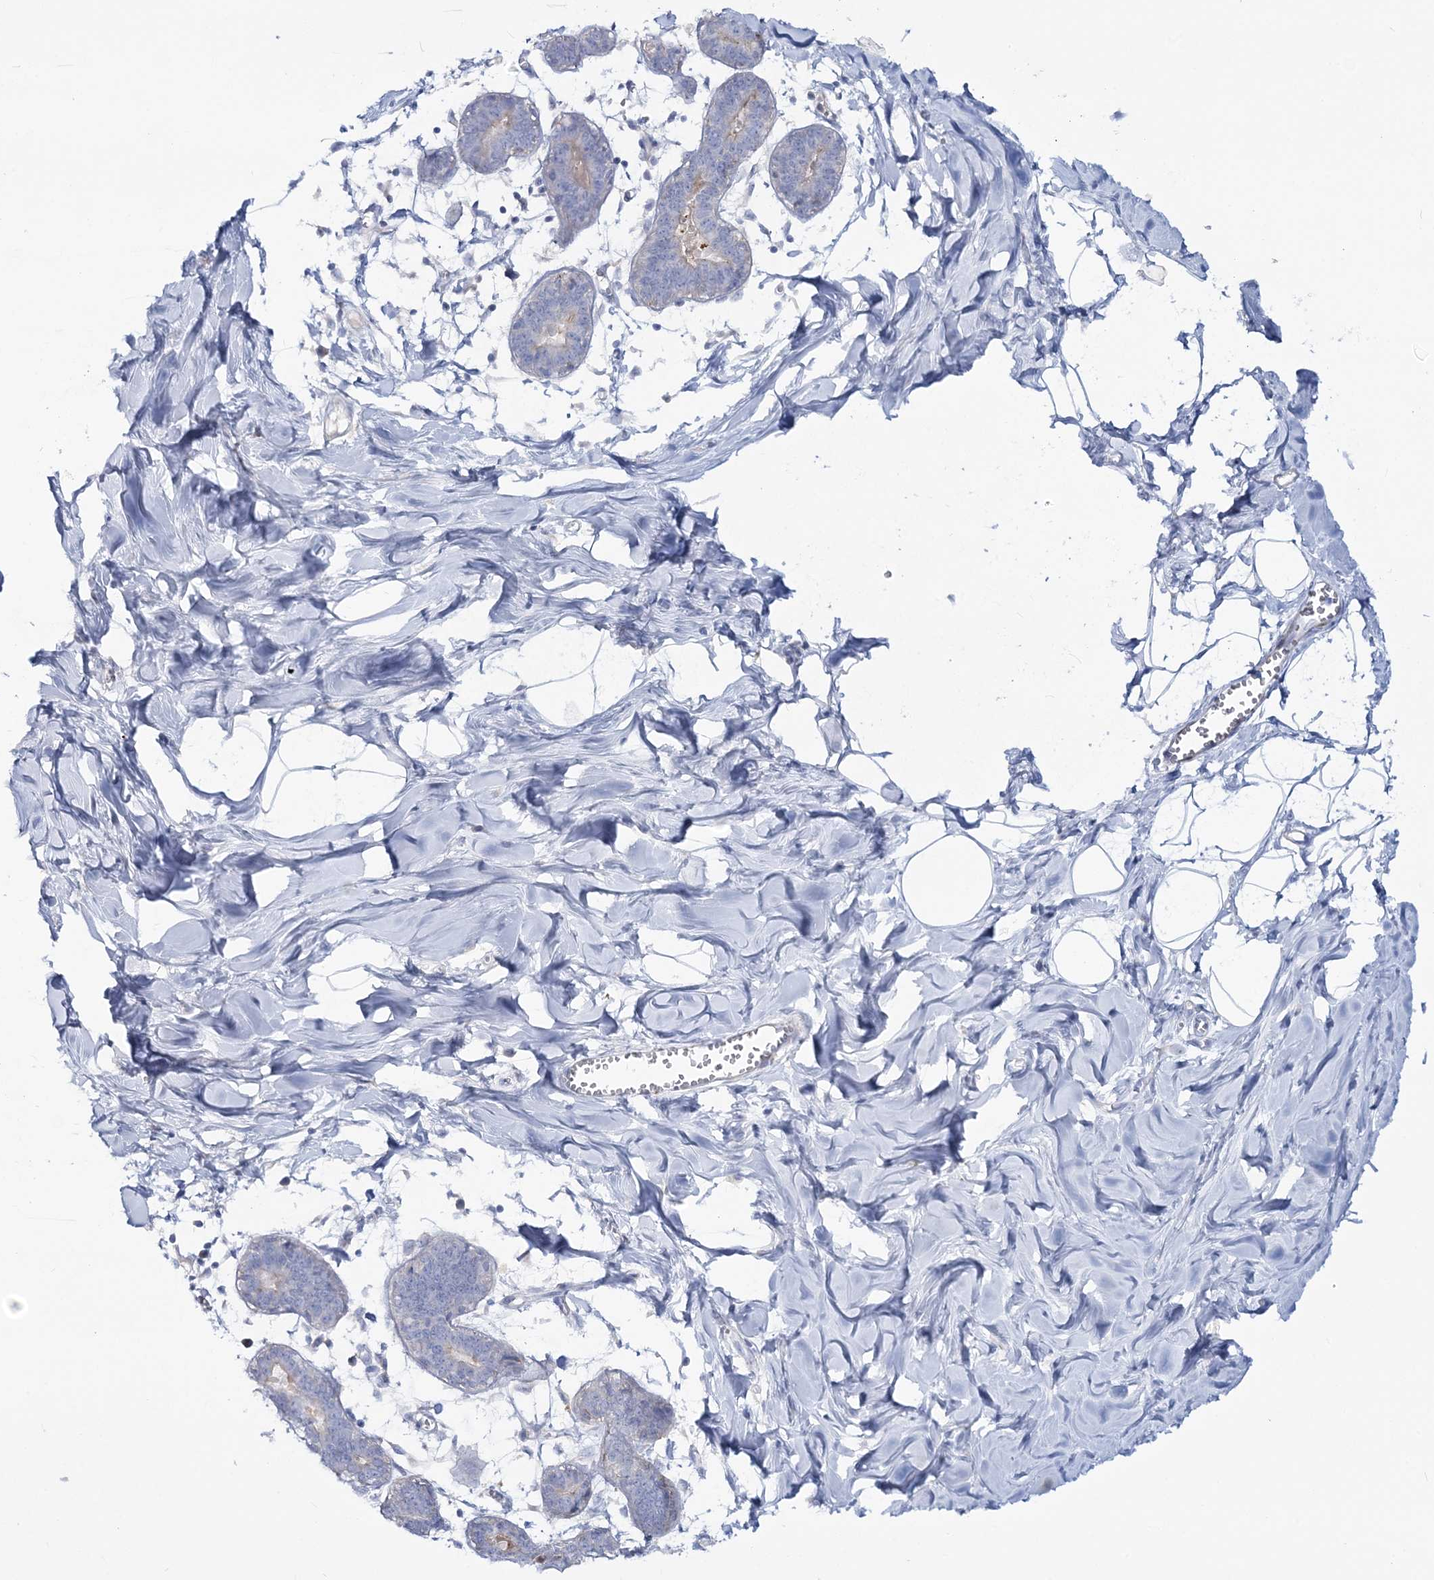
{"staining": {"intensity": "negative", "quantity": "none", "location": "none"}, "tissue": "breast", "cell_type": "Adipocytes", "image_type": "normal", "snomed": [{"axis": "morphology", "description": "Normal tissue, NOS"}, {"axis": "topography", "description": "Breast"}], "caption": "High magnification brightfield microscopy of normal breast stained with DAB (brown) and counterstained with hematoxylin (blue): adipocytes show no significant staining. (Stains: DAB (3,3'-diaminobenzidine) IHC with hematoxylin counter stain, Microscopy: brightfield microscopy at high magnification).", "gene": "WDSUB1", "patient": {"sex": "female", "age": 27}}